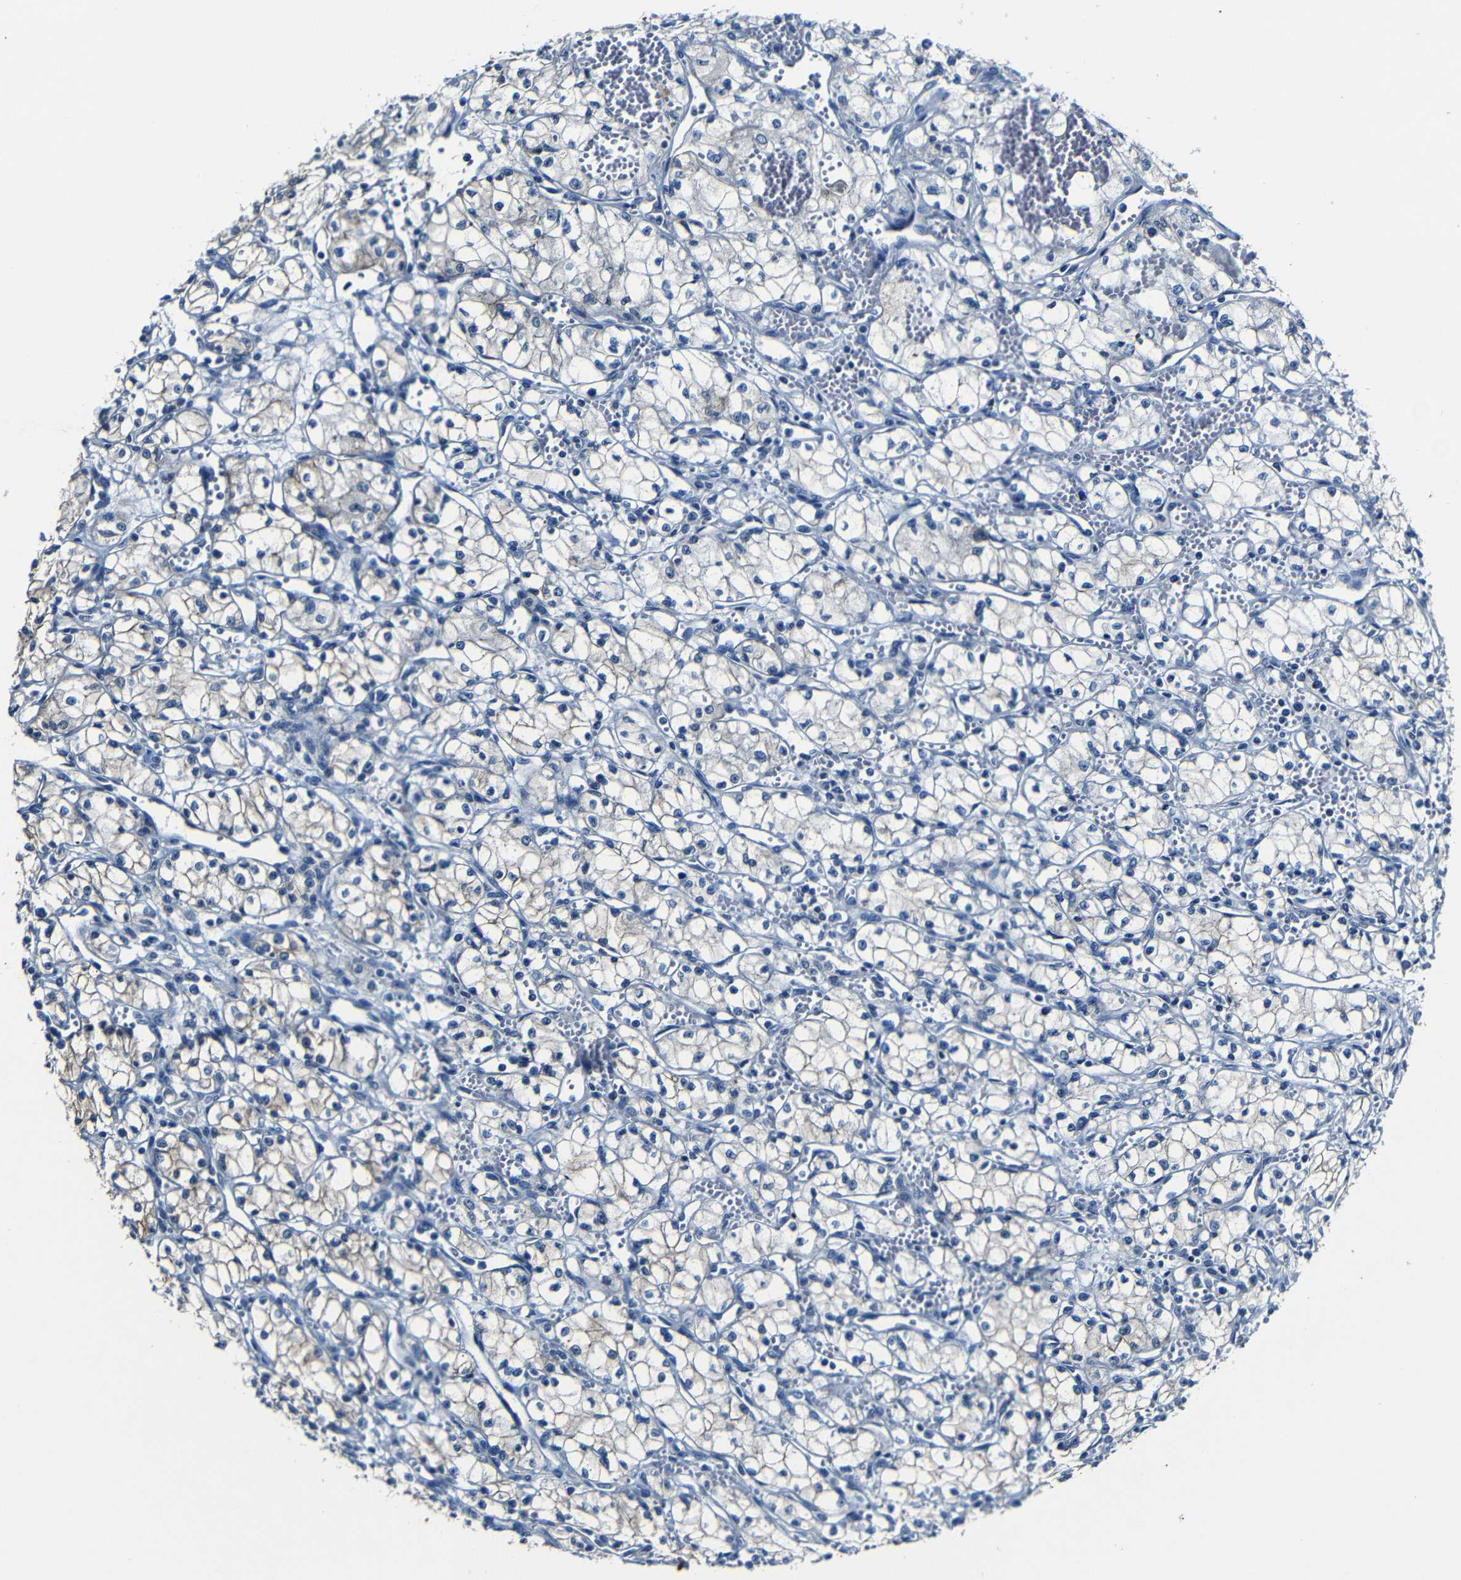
{"staining": {"intensity": "weak", "quantity": "25%-75%", "location": "cytoplasmic/membranous"}, "tissue": "renal cancer", "cell_type": "Tumor cells", "image_type": "cancer", "snomed": [{"axis": "morphology", "description": "Normal tissue, NOS"}, {"axis": "morphology", "description": "Adenocarcinoma, NOS"}, {"axis": "topography", "description": "Kidney"}], "caption": "A brown stain highlights weak cytoplasmic/membranous expression of a protein in human adenocarcinoma (renal) tumor cells. (brown staining indicates protein expression, while blue staining denotes nuclei).", "gene": "ANK3", "patient": {"sex": "male", "age": 59}}